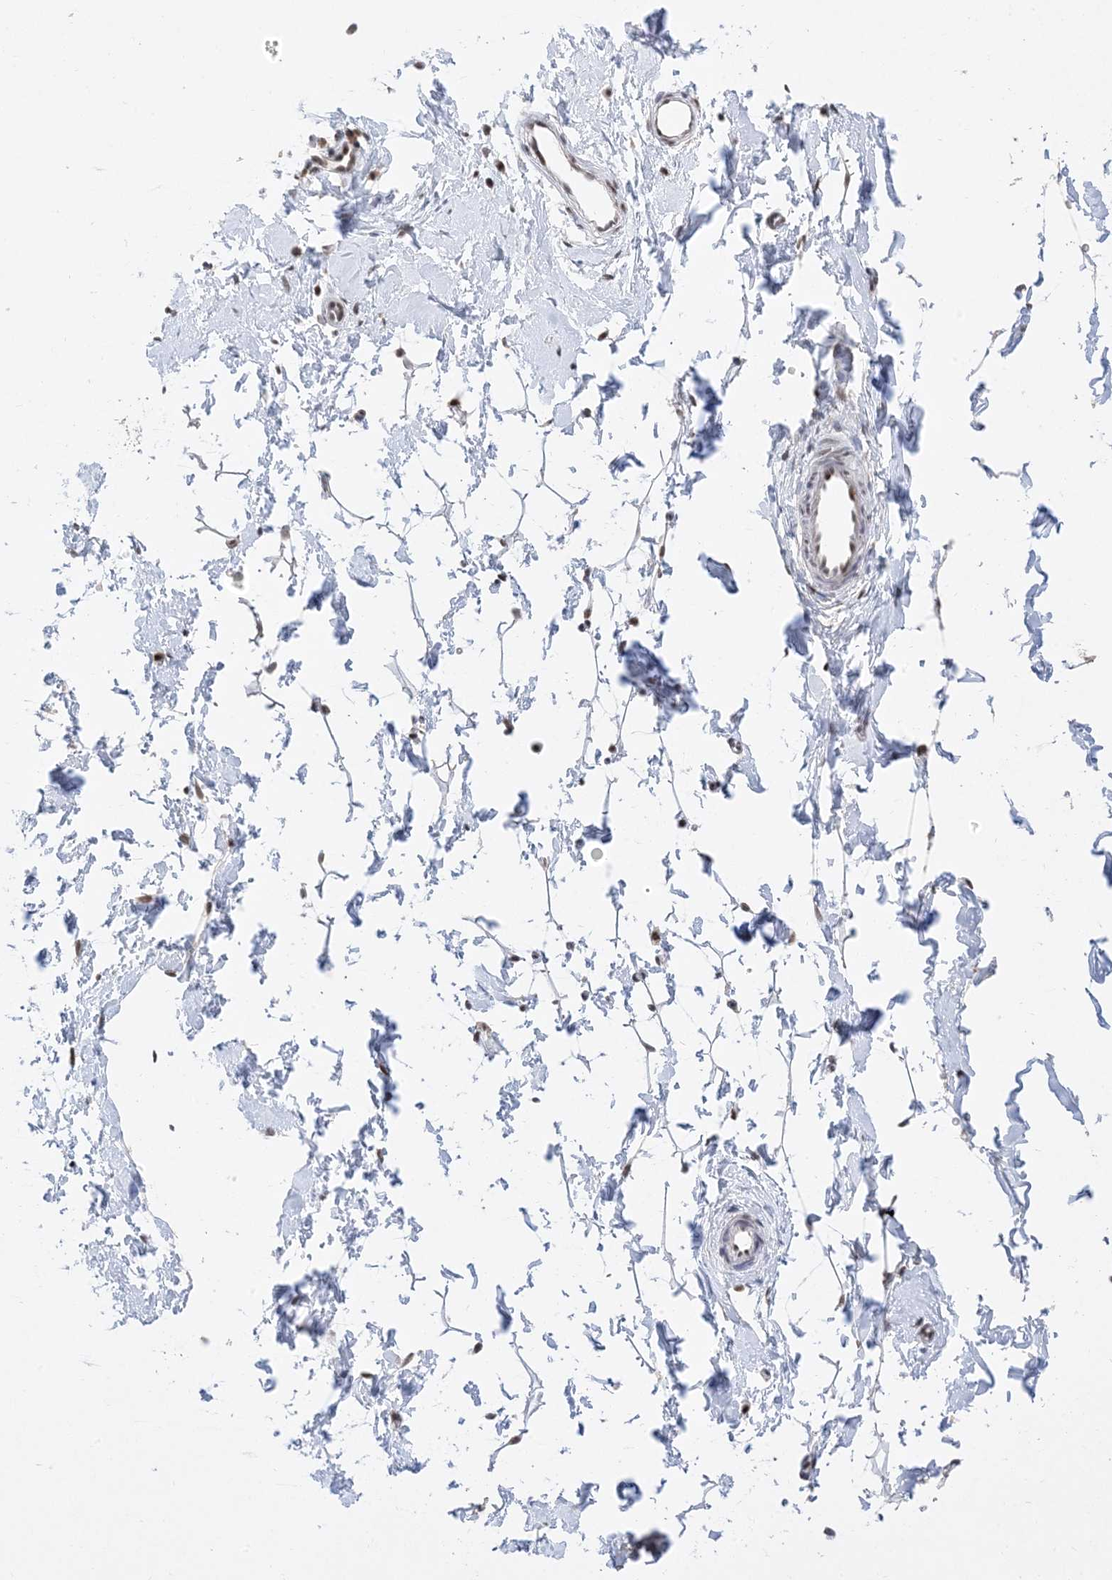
{"staining": {"intensity": "weak", "quantity": "<25%", "location": "cytoplasmic/membranous"}, "tissue": "adipose tissue", "cell_type": "Adipocytes", "image_type": "normal", "snomed": [{"axis": "morphology", "description": "Normal tissue, NOS"}, {"axis": "topography", "description": "Breast"}], "caption": "IHC image of benign adipose tissue: adipose tissue stained with DAB (3,3'-diaminobenzidine) displays no significant protein expression in adipocytes. (DAB IHC visualized using brightfield microscopy, high magnification).", "gene": "SF3A3", "patient": {"sex": "female", "age": 23}}